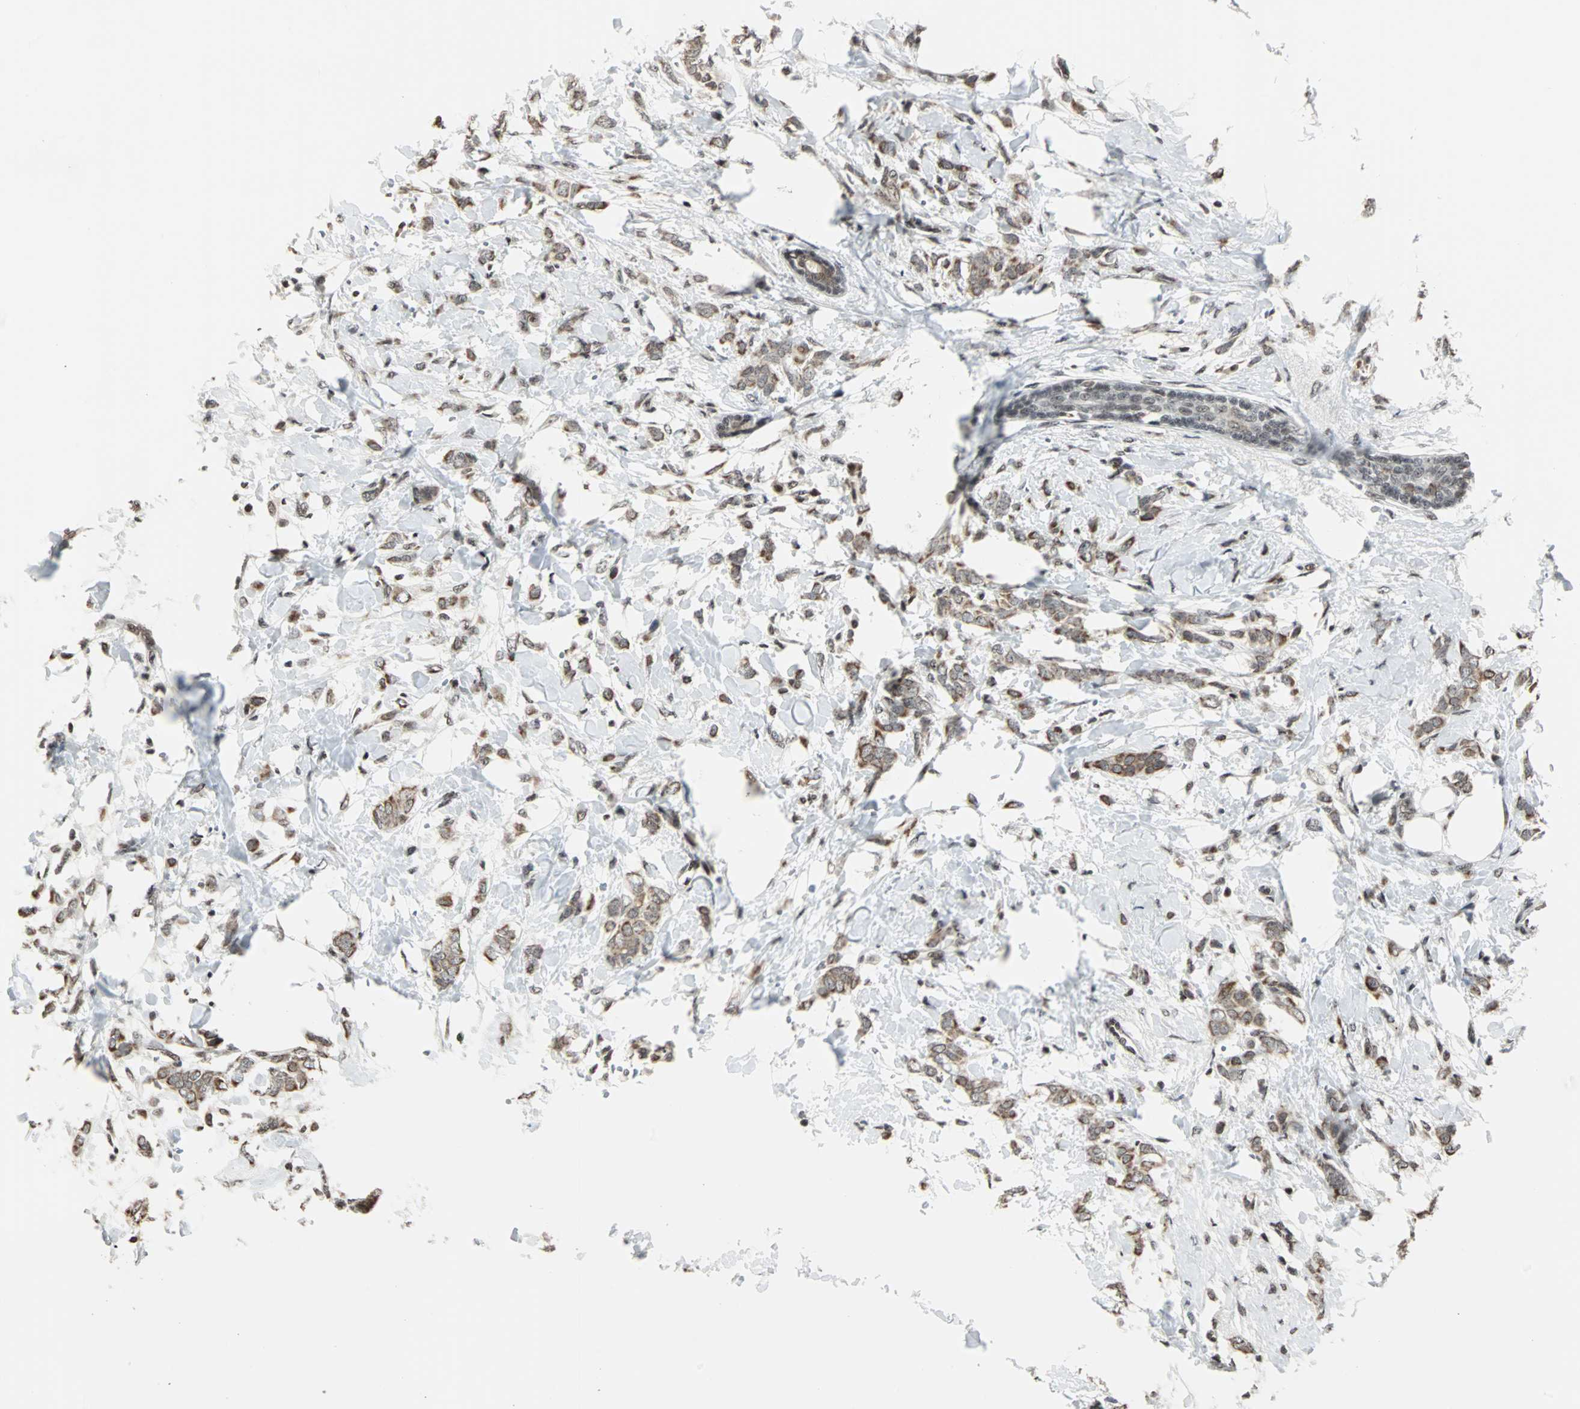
{"staining": {"intensity": "weak", "quantity": ">75%", "location": "cytoplasmic/membranous"}, "tissue": "breast cancer", "cell_type": "Tumor cells", "image_type": "cancer", "snomed": [{"axis": "morphology", "description": "Lobular carcinoma, in situ"}, {"axis": "morphology", "description": "Lobular carcinoma"}, {"axis": "topography", "description": "Breast"}], "caption": "The image shows staining of breast lobular carcinoma, revealing weak cytoplasmic/membranous protein staining (brown color) within tumor cells.", "gene": "TERF2IP", "patient": {"sex": "female", "age": 41}}